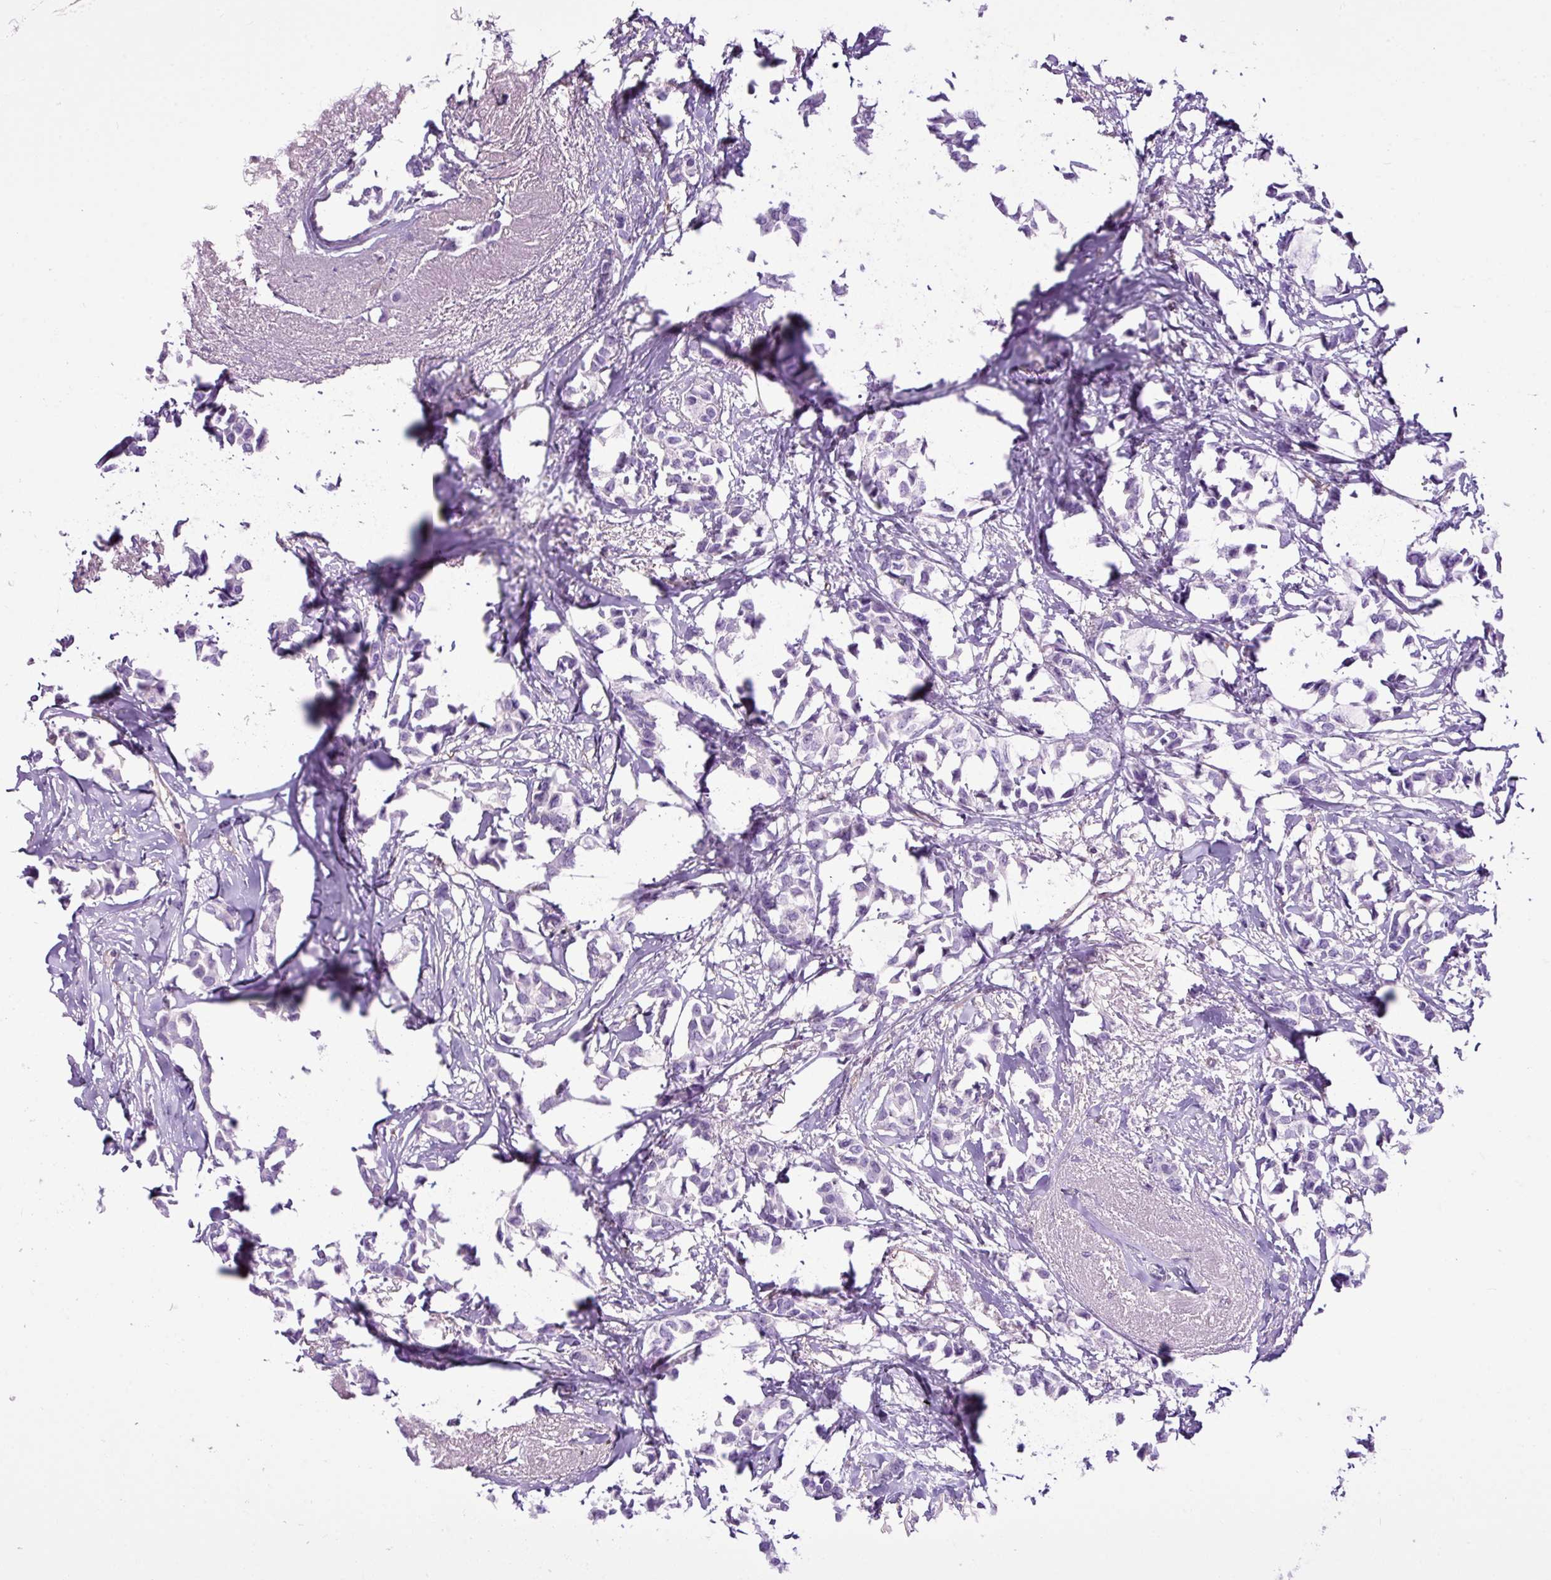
{"staining": {"intensity": "negative", "quantity": "none", "location": "none"}, "tissue": "breast cancer", "cell_type": "Tumor cells", "image_type": "cancer", "snomed": [{"axis": "morphology", "description": "Duct carcinoma"}, {"axis": "topography", "description": "Breast"}], "caption": "Tumor cells show no significant protein staining in breast cancer. (DAB (3,3'-diaminobenzidine) IHC with hematoxylin counter stain).", "gene": "EME2", "patient": {"sex": "female", "age": 73}}